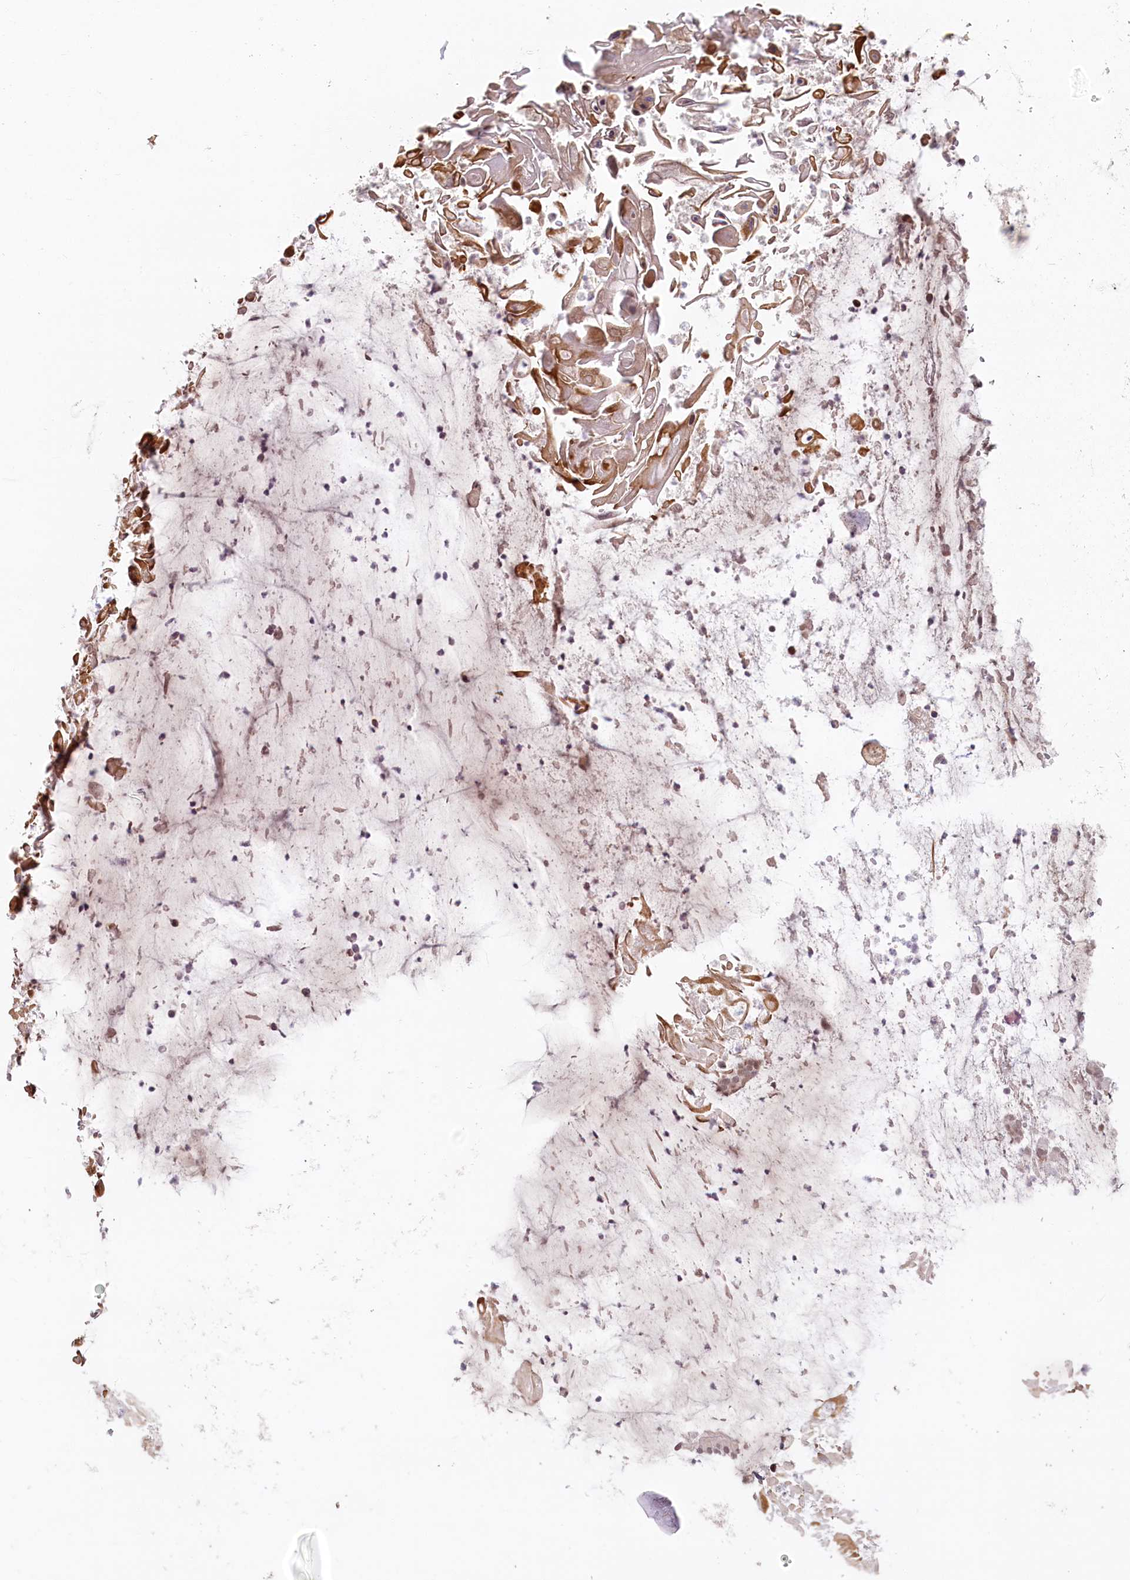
{"staining": {"intensity": "moderate", "quantity": "<25%", "location": "nuclear"}, "tissue": "adipose tissue", "cell_type": "Adipocytes", "image_type": "normal", "snomed": [{"axis": "morphology", "description": "Normal tissue, NOS"}, {"axis": "topography", "description": "Lymph node"}, {"axis": "topography", "description": "Cartilage tissue"}, {"axis": "topography", "description": "Bronchus"}], "caption": "Protein expression analysis of unremarkable human adipose tissue reveals moderate nuclear positivity in about <25% of adipocytes. Nuclei are stained in blue.", "gene": "FAM204A", "patient": {"sex": "male", "age": 63}}